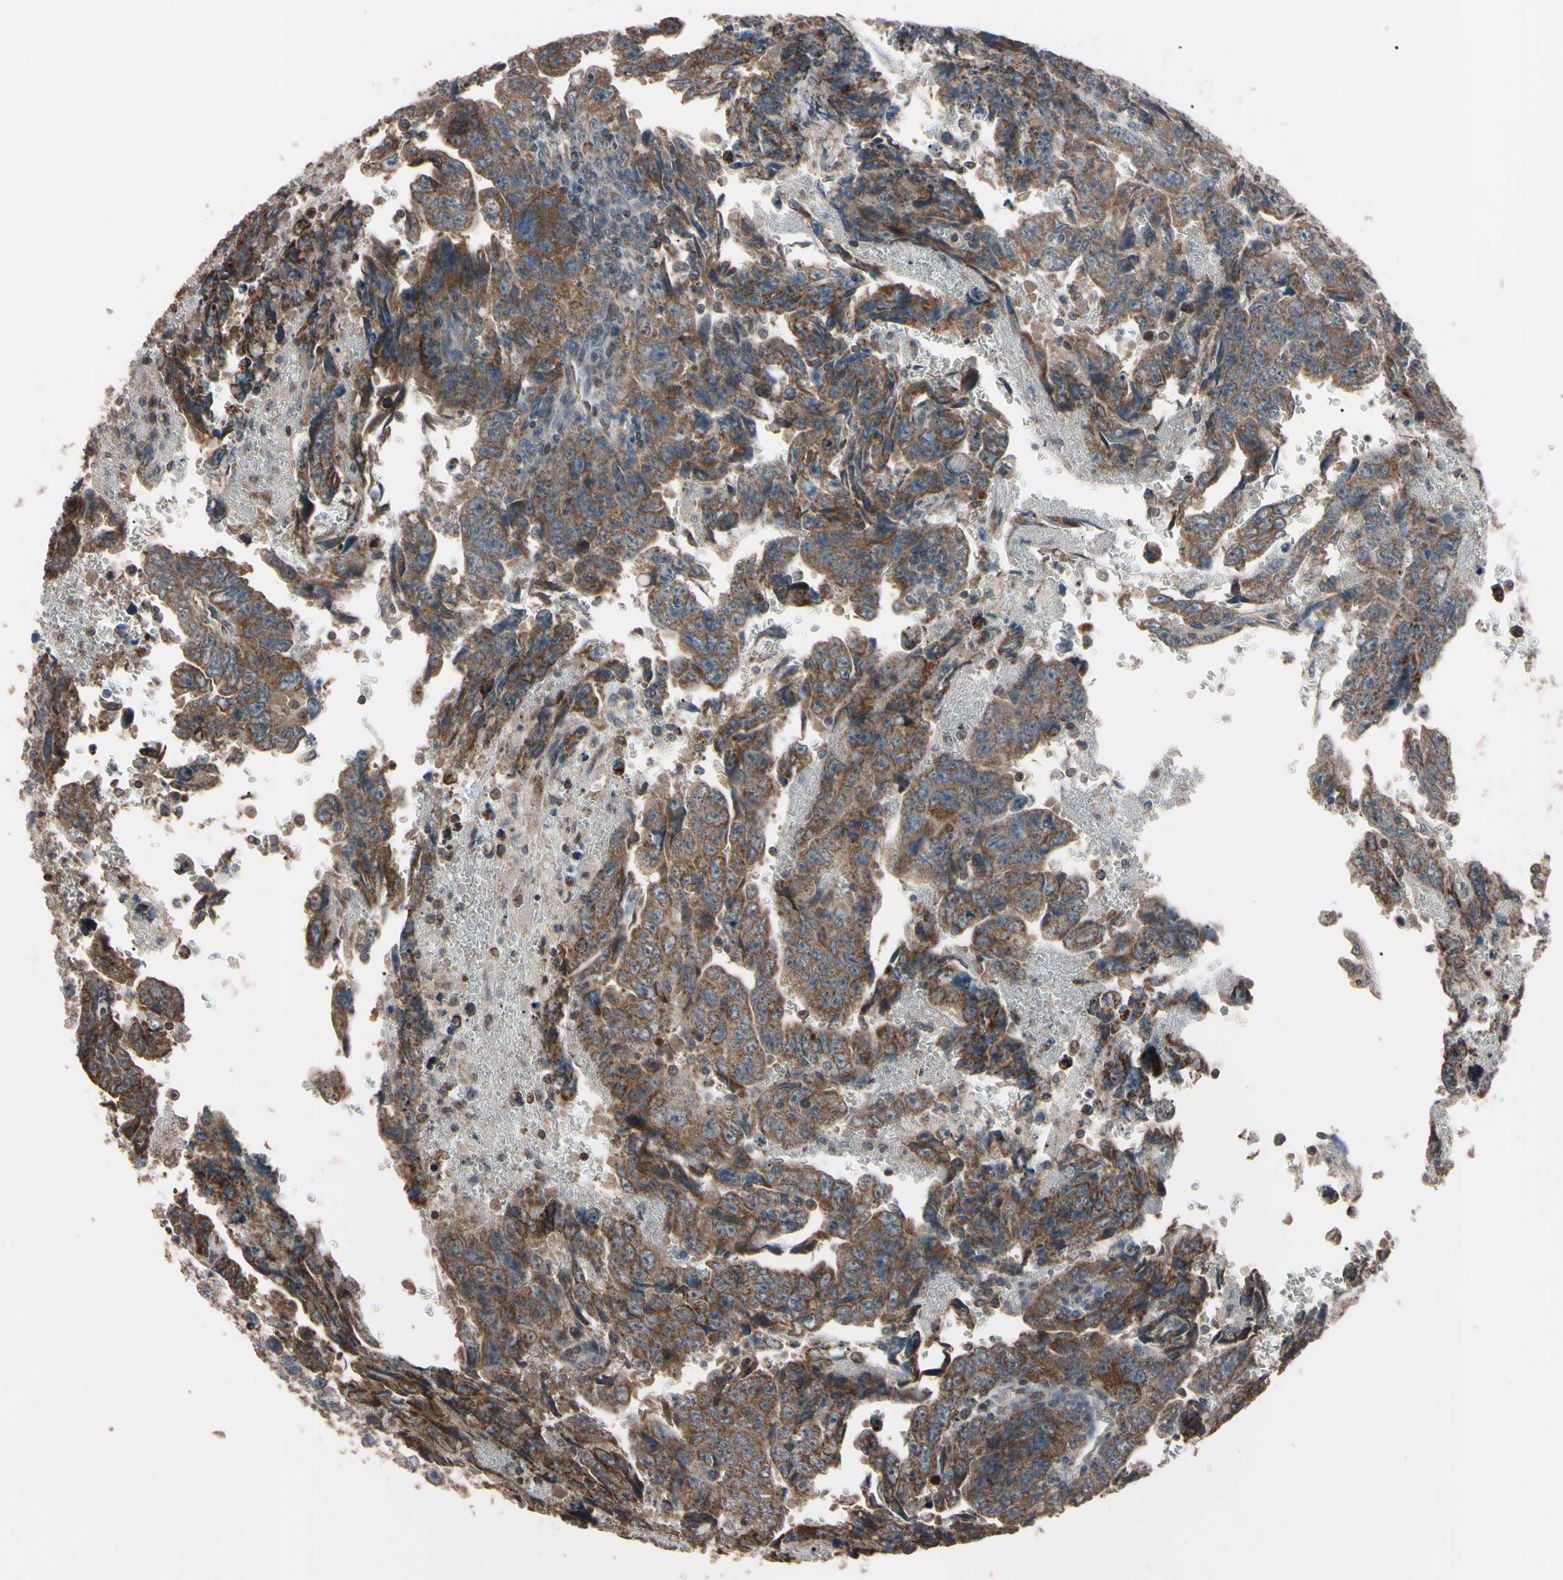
{"staining": {"intensity": "moderate", "quantity": "25%-75%", "location": "cytoplasmic/membranous"}, "tissue": "testis cancer", "cell_type": "Tumor cells", "image_type": "cancer", "snomed": [{"axis": "morphology", "description": "Carcinoma, Embryonal, NOS"}, {"axis": "topography", "description": "Testis"}], "caption": "A micrograph showing moderate cytoplasmic/membranous expression in approximately 25%-75% of tumor cells in testis embryonal carcinoma, as visualized by brown immunohistochemical staining.", "gene": "TNFRSF1A", "patient": {"sex": "male", "age": 28}}